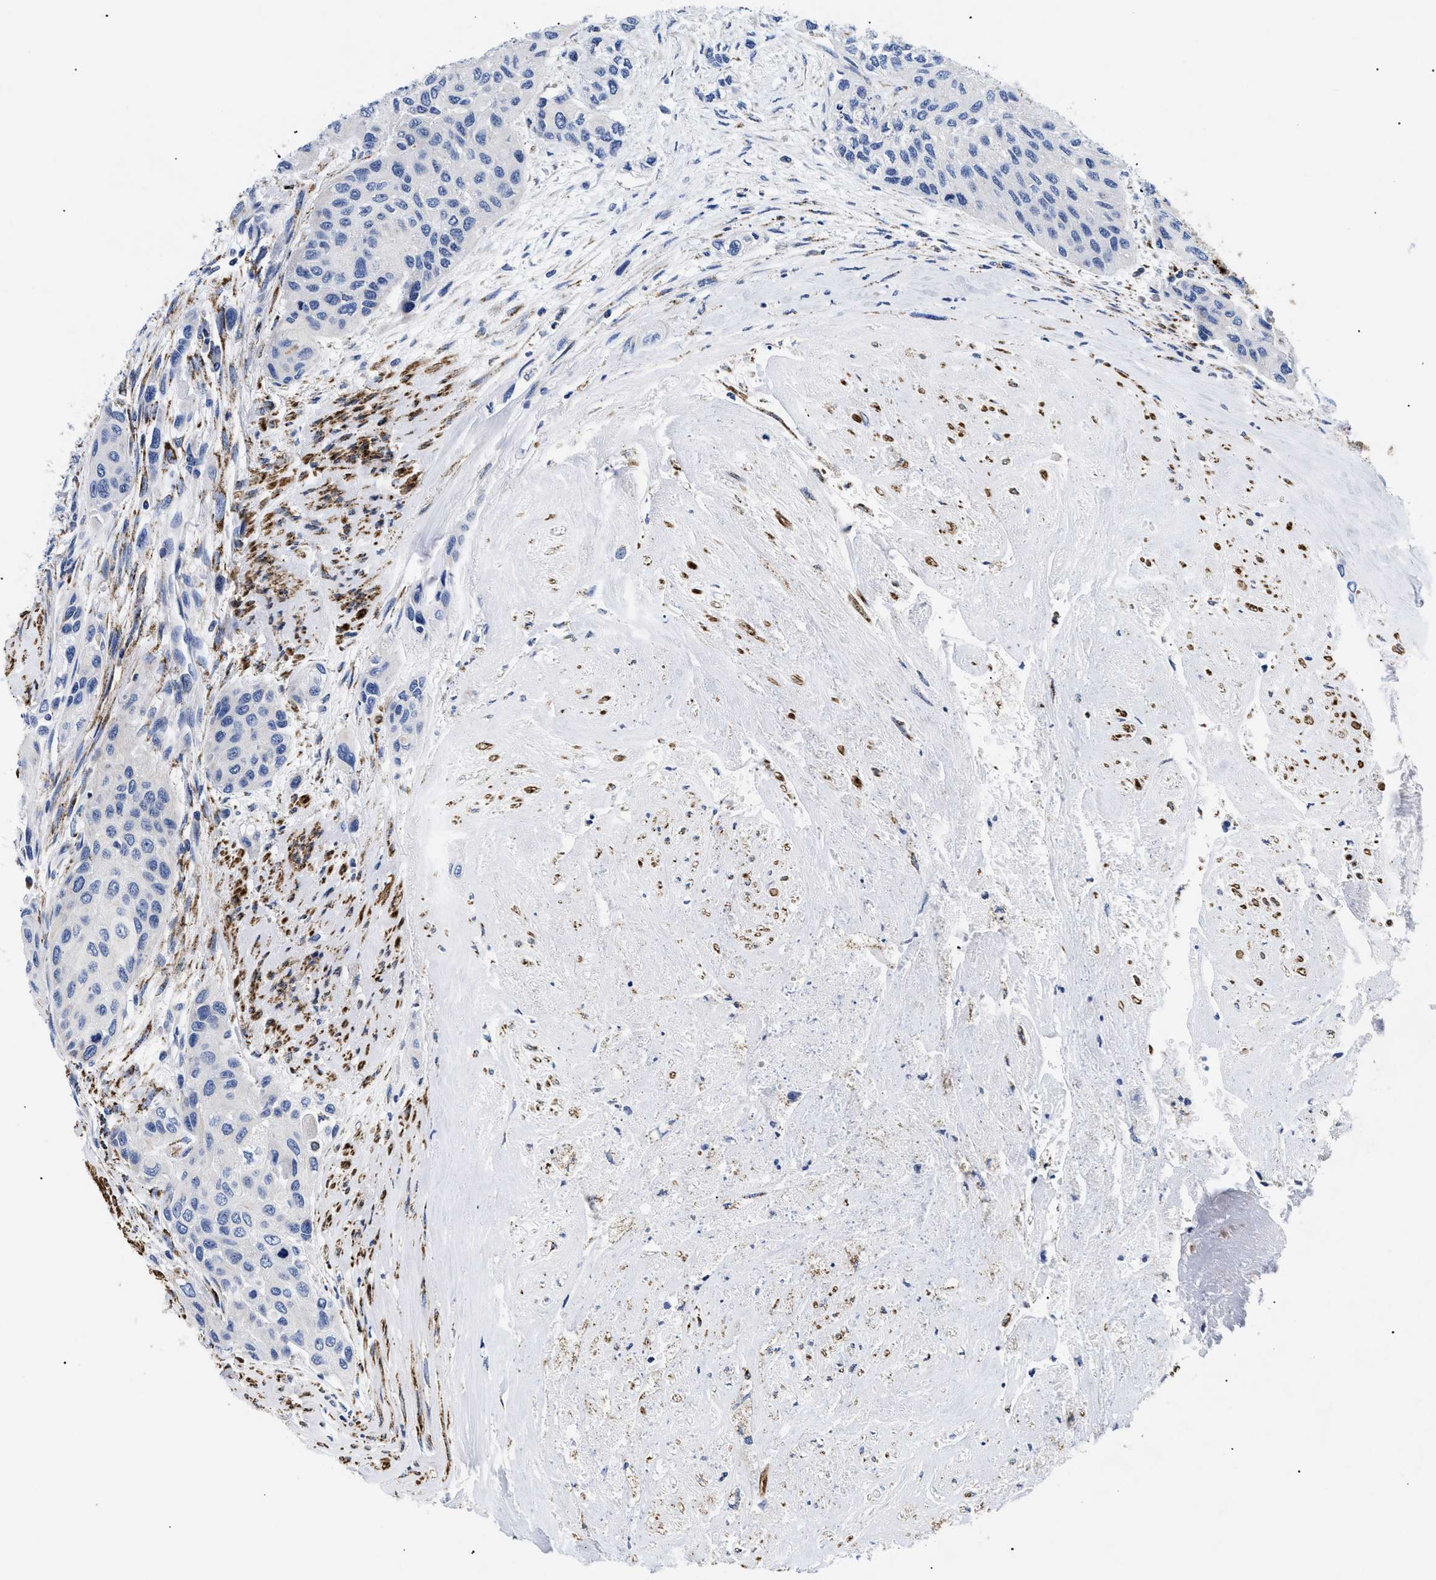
{"staining": {"intensity": "negative", "quantity": "none", "location": "none"}, "tissue": "urothelial cancer", "cell_type": "Tumor cells", "image_type": "cancer", "snomed": [{"axis": "morphology", "description": "Urothelial carcinoma, High grade"}, {"axis": "topography", "description": "Urinary bladder"}], "caption": "Urothelial cancer stained for a protein using IHC demonstrates no expression tumor cells.", "gene": "GPR149", "patient": {"sex": "female", "age": 56}}